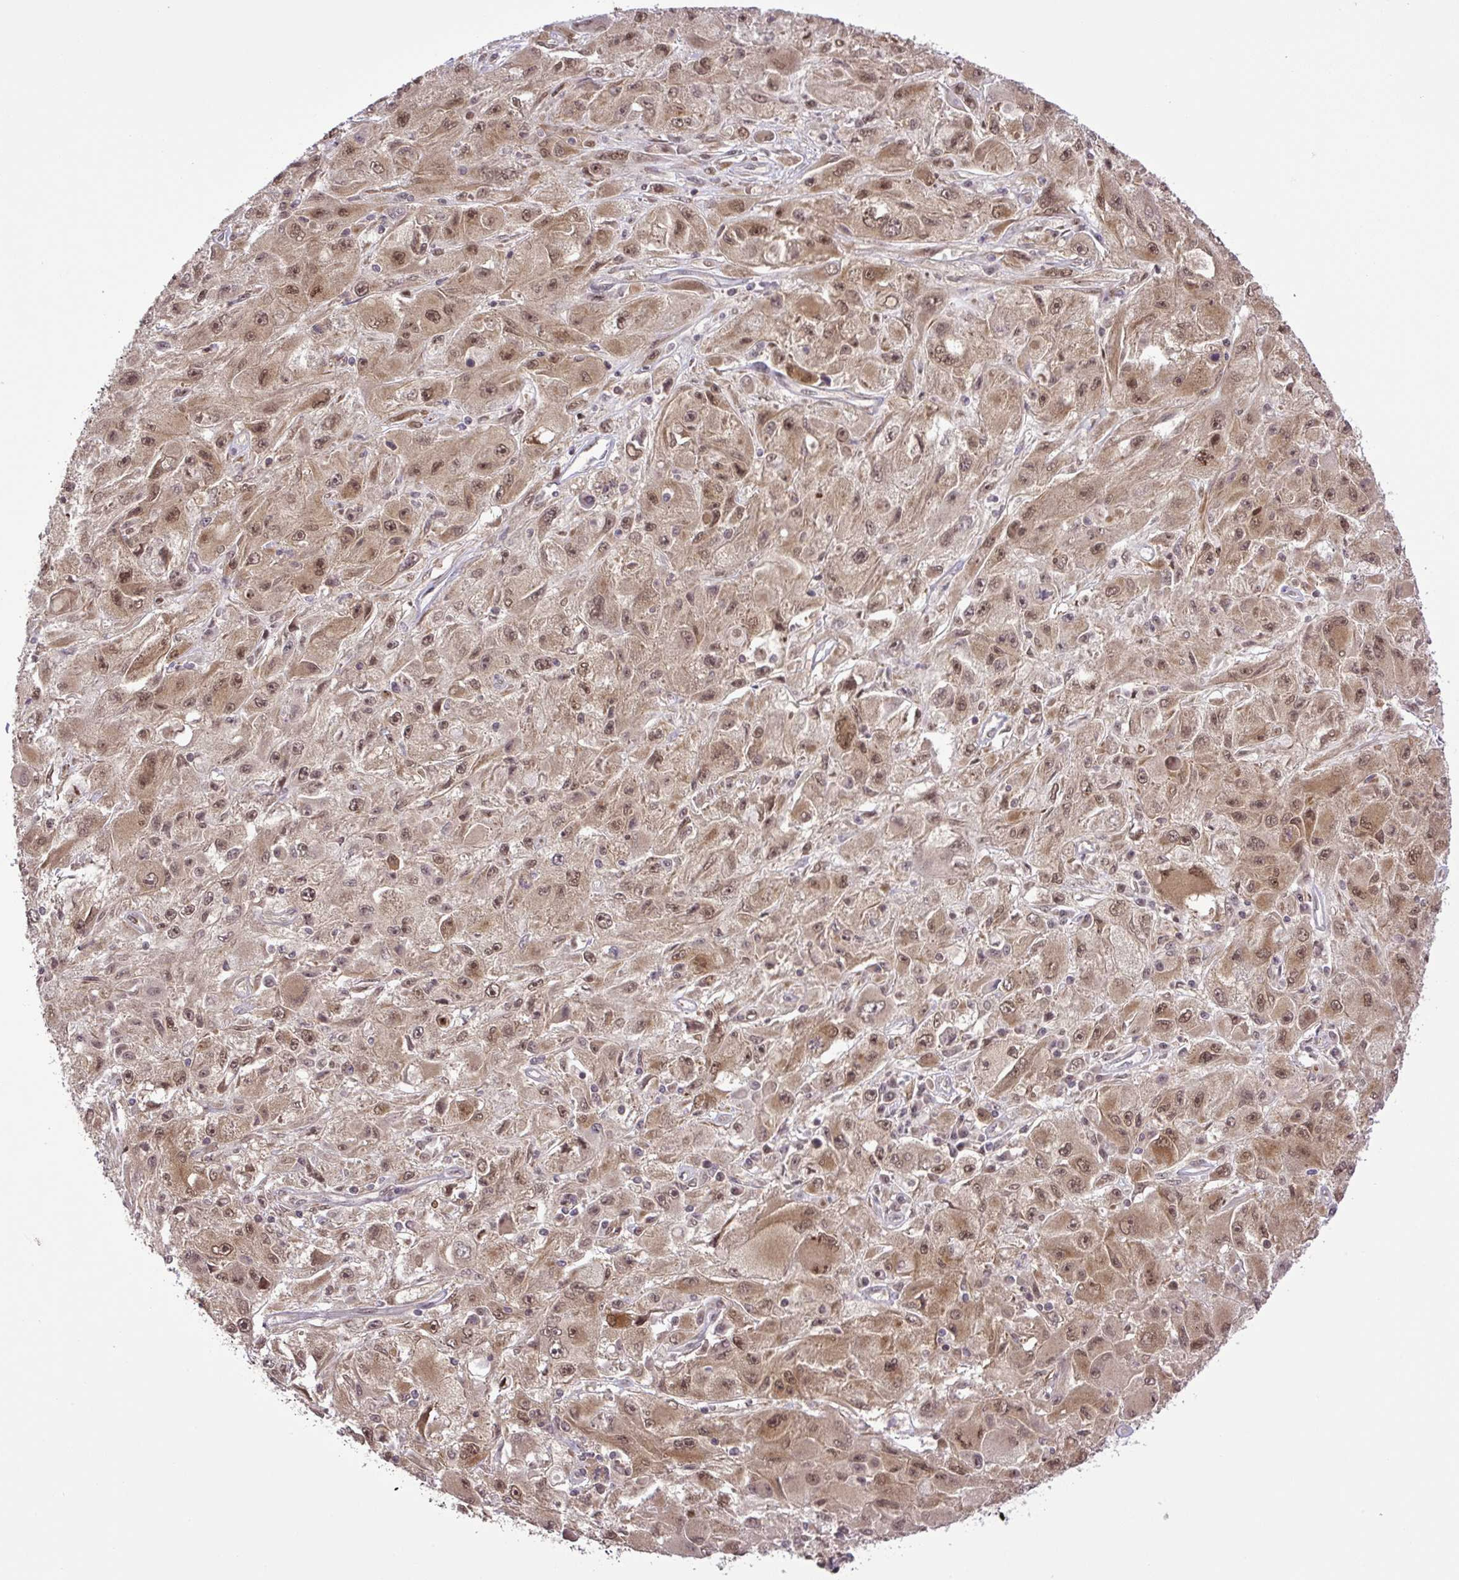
{"staining": {"intensity": "moderate", "quantity": ">75%", "location": "cytoplasmic/membranous,nuclear"}, "tissue": "melanoma", "cell_type": "Tumor cells", "image_type": "cancer", "snomed": [{"axis": "morphology", "description": "Malignant melanoma, Metastatic site"}, {"axis": "topography", "description": "Skin"}], "caption": "Immunohistochemistry staining of malignant melanoma (metastatic site), which demonstrates medium levels of moderate cytoplasmic/membranous and nuclear positivity in about >75% of tumor cells indicating moderate cytoplasmic/membranous and nuclear protein staining. The staining was performed using DAB (brown) for protein detection and nuclei were counterstained in hematoxylin (blue).", "gene": "SGTA", "patient": {"sex": "male", "age": 53}}